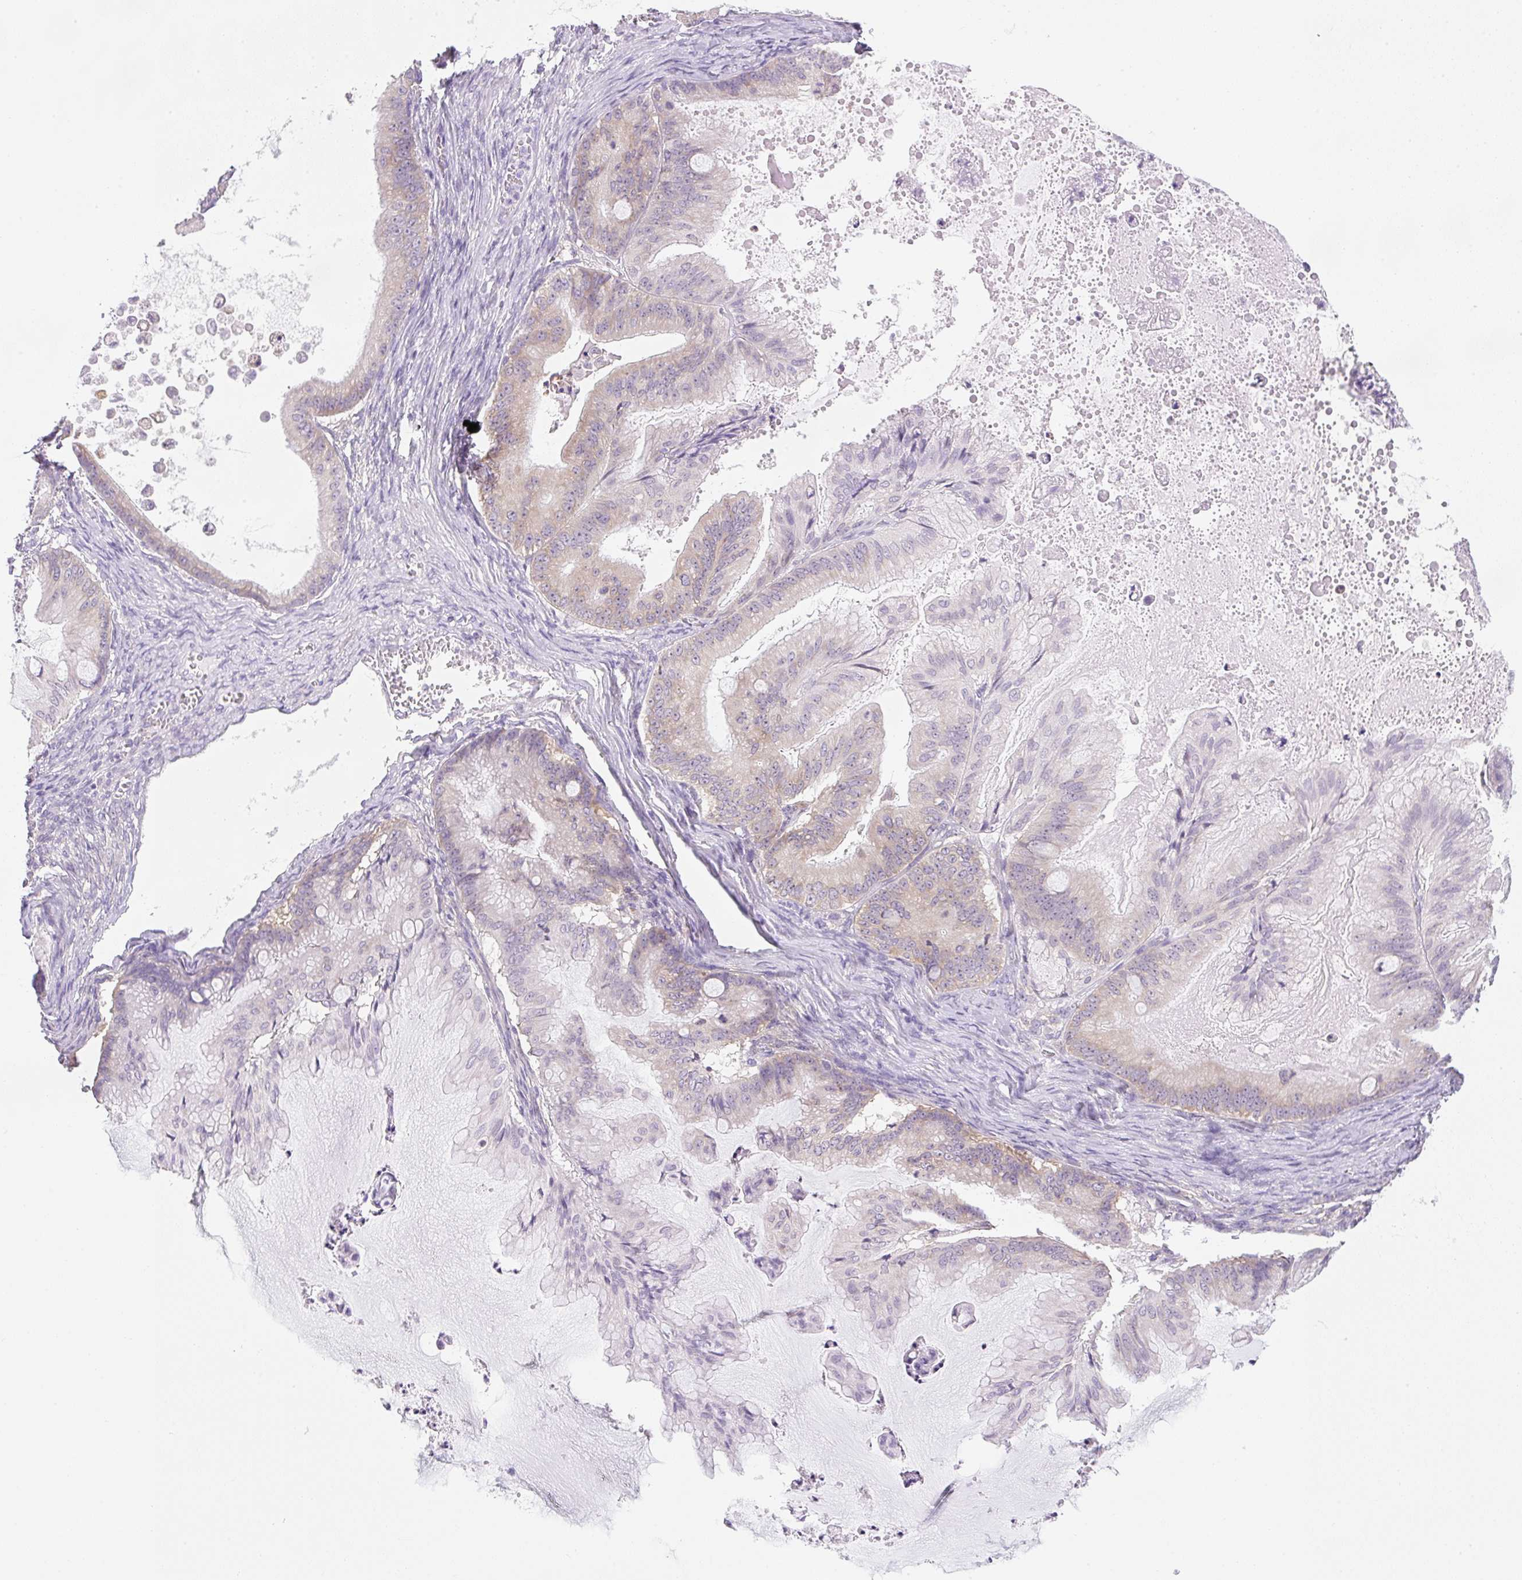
{"staining": {"intensity": "weak", "quantity": "<25%", "location": "cytoplasmic/membranous"}, "tissue": "ovarian cancer", "cell_type": "Tumor cells", "image_type": "cancer", "snomed": [{"axis": "morphology", "description": "Cystadenocarcinoma, mucinous, NOS"}, {"axis": "topography", "description": "Ovary"}], "caption": "Immunohistochemistry (IHC) histopathology image of neoplastic tissue: mucinous cystadenocarcinoma (ovarian) stained with DAB (3,3'-diaminobenzidine) demonstrates no significant protein expression in tumor cells.", "gene": "RPL18A", "patient": {"sex": "female", "age": 71}}